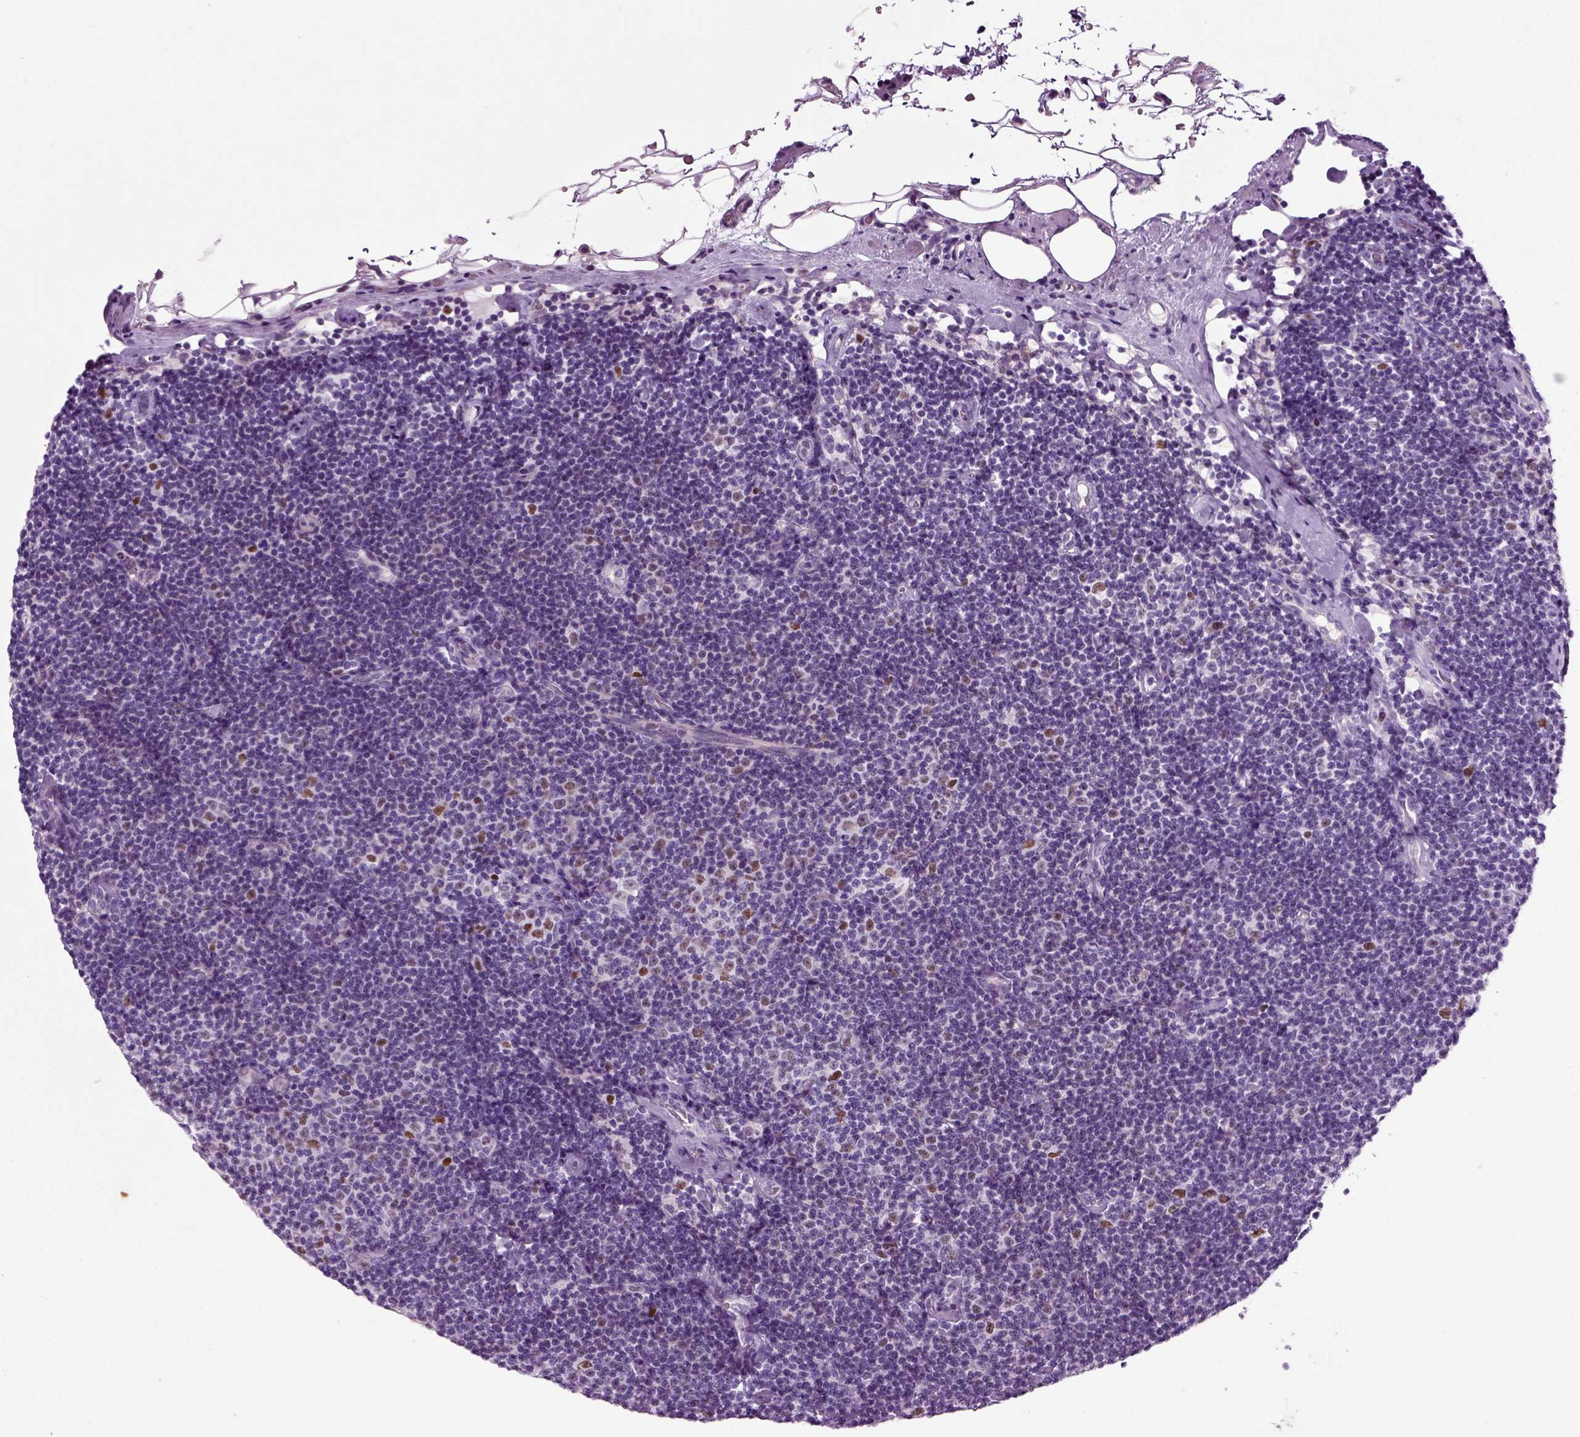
{"staining": {"intensity": "negative", "quantity": "none", "location": "none"}, "tissue": "lymphoma", "cell_type": "Tumor cells", "image_type": "cancer", "snomed": [{"axis": "morphology", "description": "Malignant lymphoma, non-Hodgkin's type, Low grade"}, {"axis": "topography", "description": "Lymph node"}], "caption": "DAB immunohistochemical staining of malignant lymphoma, non-Hodgkin's type (low-grade) reveals no significant expression in tumor cells. (DAB (3,3'-diaminobenzidine) immunohistochemistry (IHC), high magnification).", "gene": "ARID3A", "patient": {"sex": "male", "age": 81}}